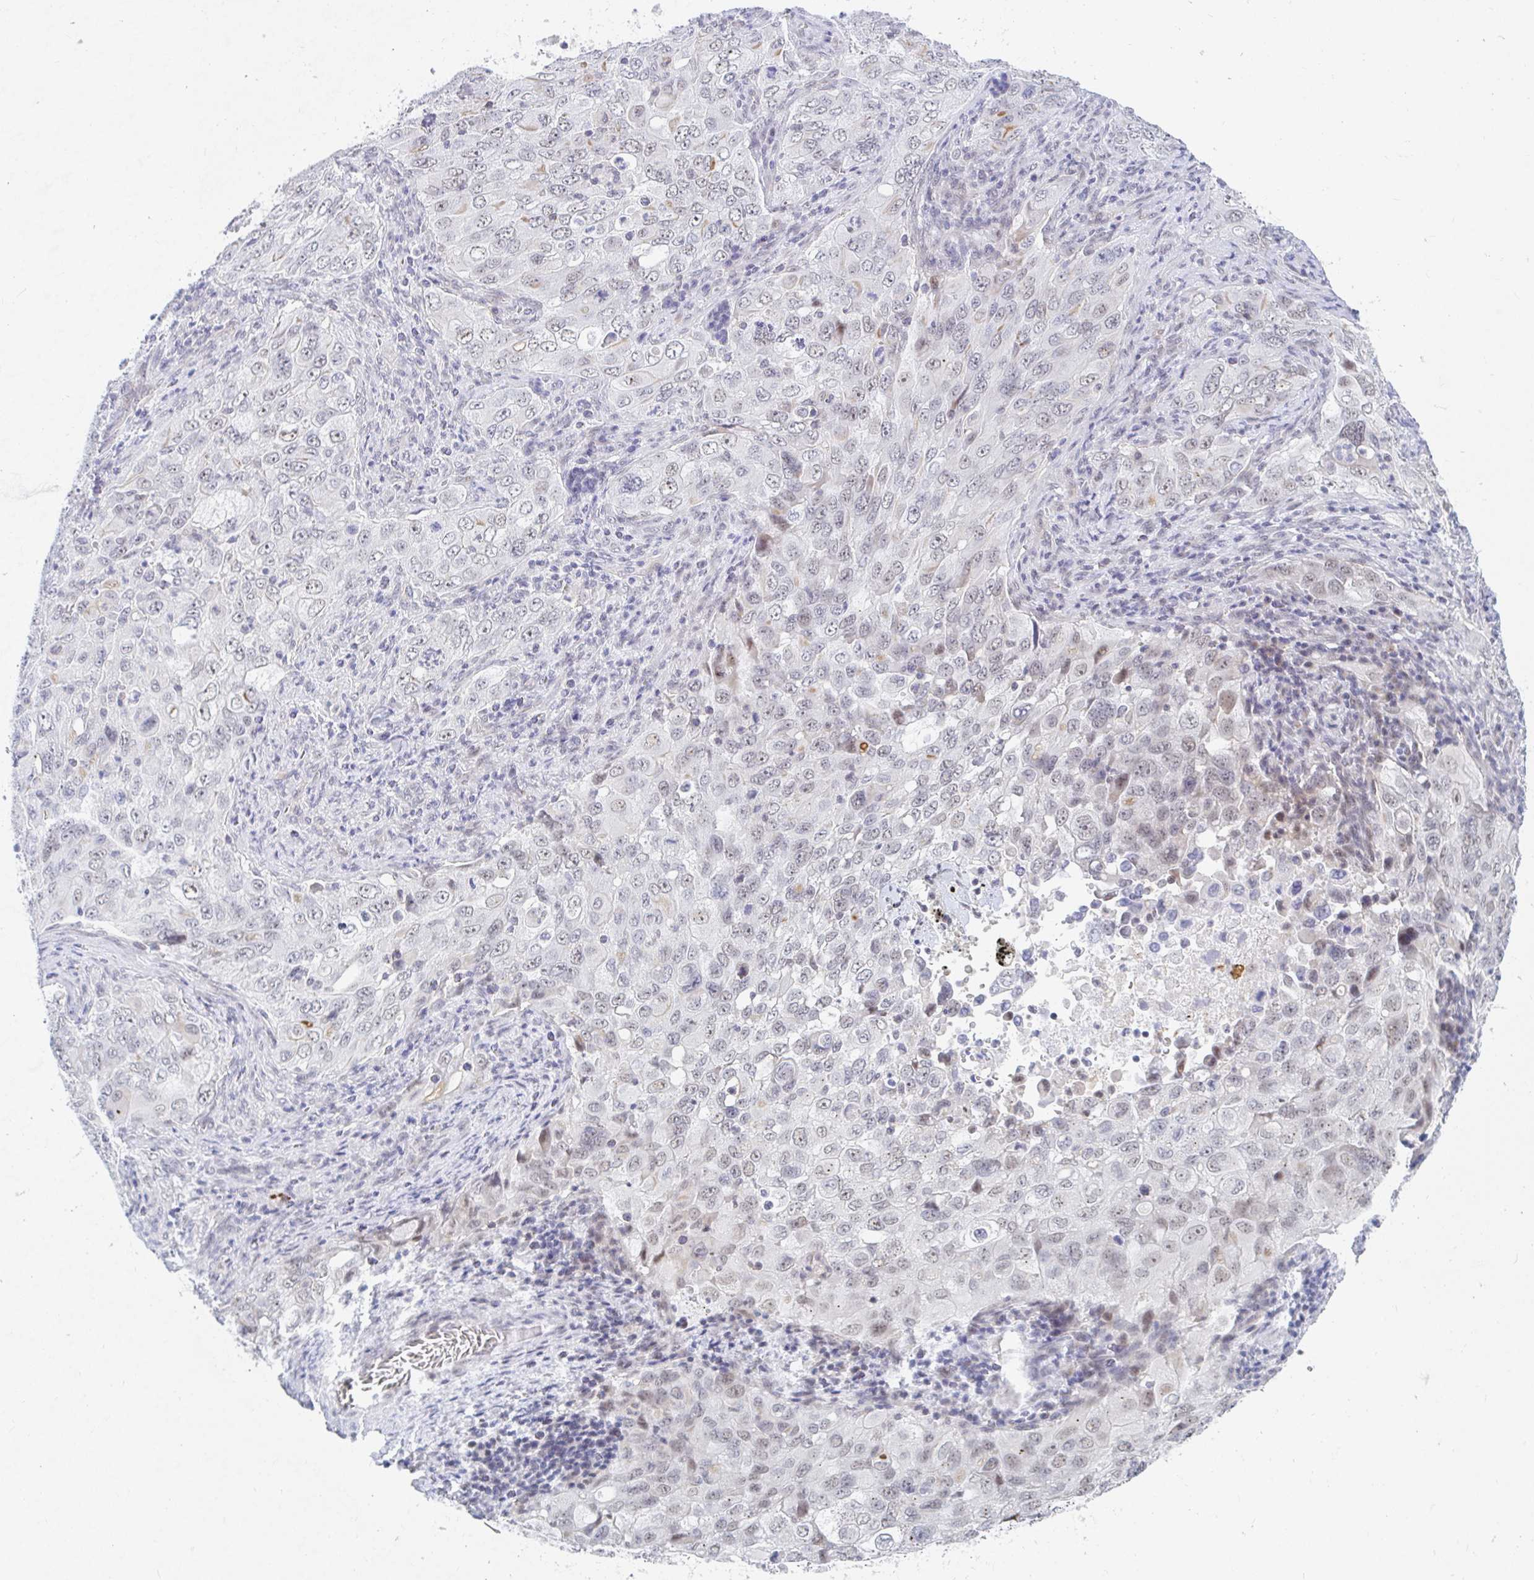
{"staining": {"intensity": "weak", "quantity": "<25%", "location": "nuclear"}, "tissue": "lung cancer", "cell_type": "Tumor cells", "image_type": "cancer", "snomed": [{"axis": "morphology", "description": "Adenocarcinoma, NOS"}, {"axis": "morphology", "description": "Adenocarcinoma, metastatic, NOS"}, {"axis": "topography", "description": "Lymph node"}, {"axis": "topography", "description": "Lung"}], "caption": "Lung cancer stained for a protein using immunohistochemistry reveals no positivity tumor cells.", "gene": "COL28A1", "patient": {"sex": "female", "age": 42}}